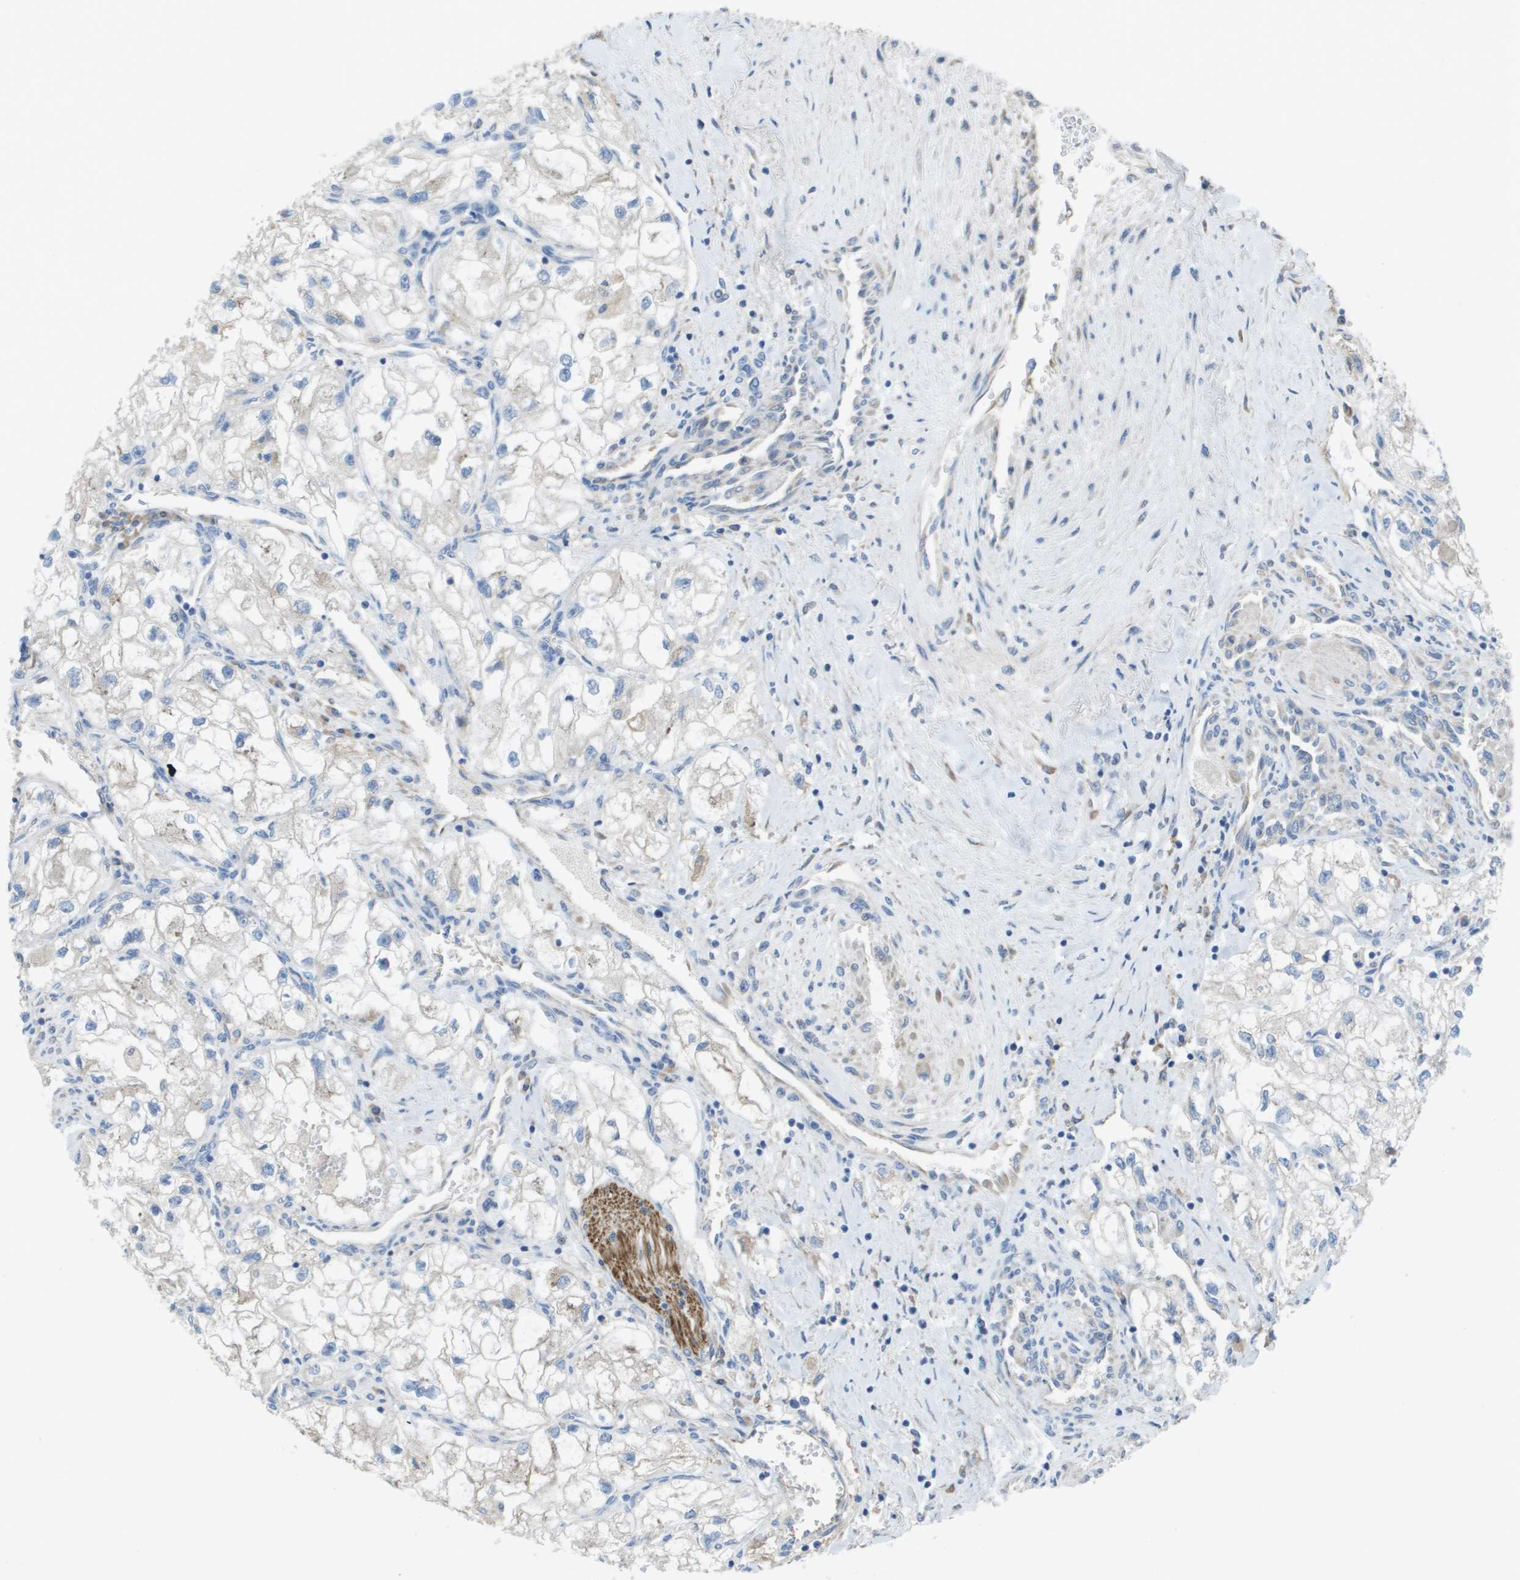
{"staining": {"intensity": "negative", "quantity": "none", "location": "none"}, "tissue": "renal cancer", "cell_type": "Tumor cells", "image_type": "cancer", "snomed": [{"axis": "morphology", "description": "Adenocarcinoma, NOS"}, {"axis": "topography", "description": "Kidney"}], "caption": "High magnification brightfield microscopy of renal adenocarcinoma stained with DAB (3,3'-diaminobenzidine) (brown) and counterstained with hematoxylin (blue): tumor cells show no significant staining.", "gene": "CLCN2", "patient": {"sex": "female", "age": 70}}